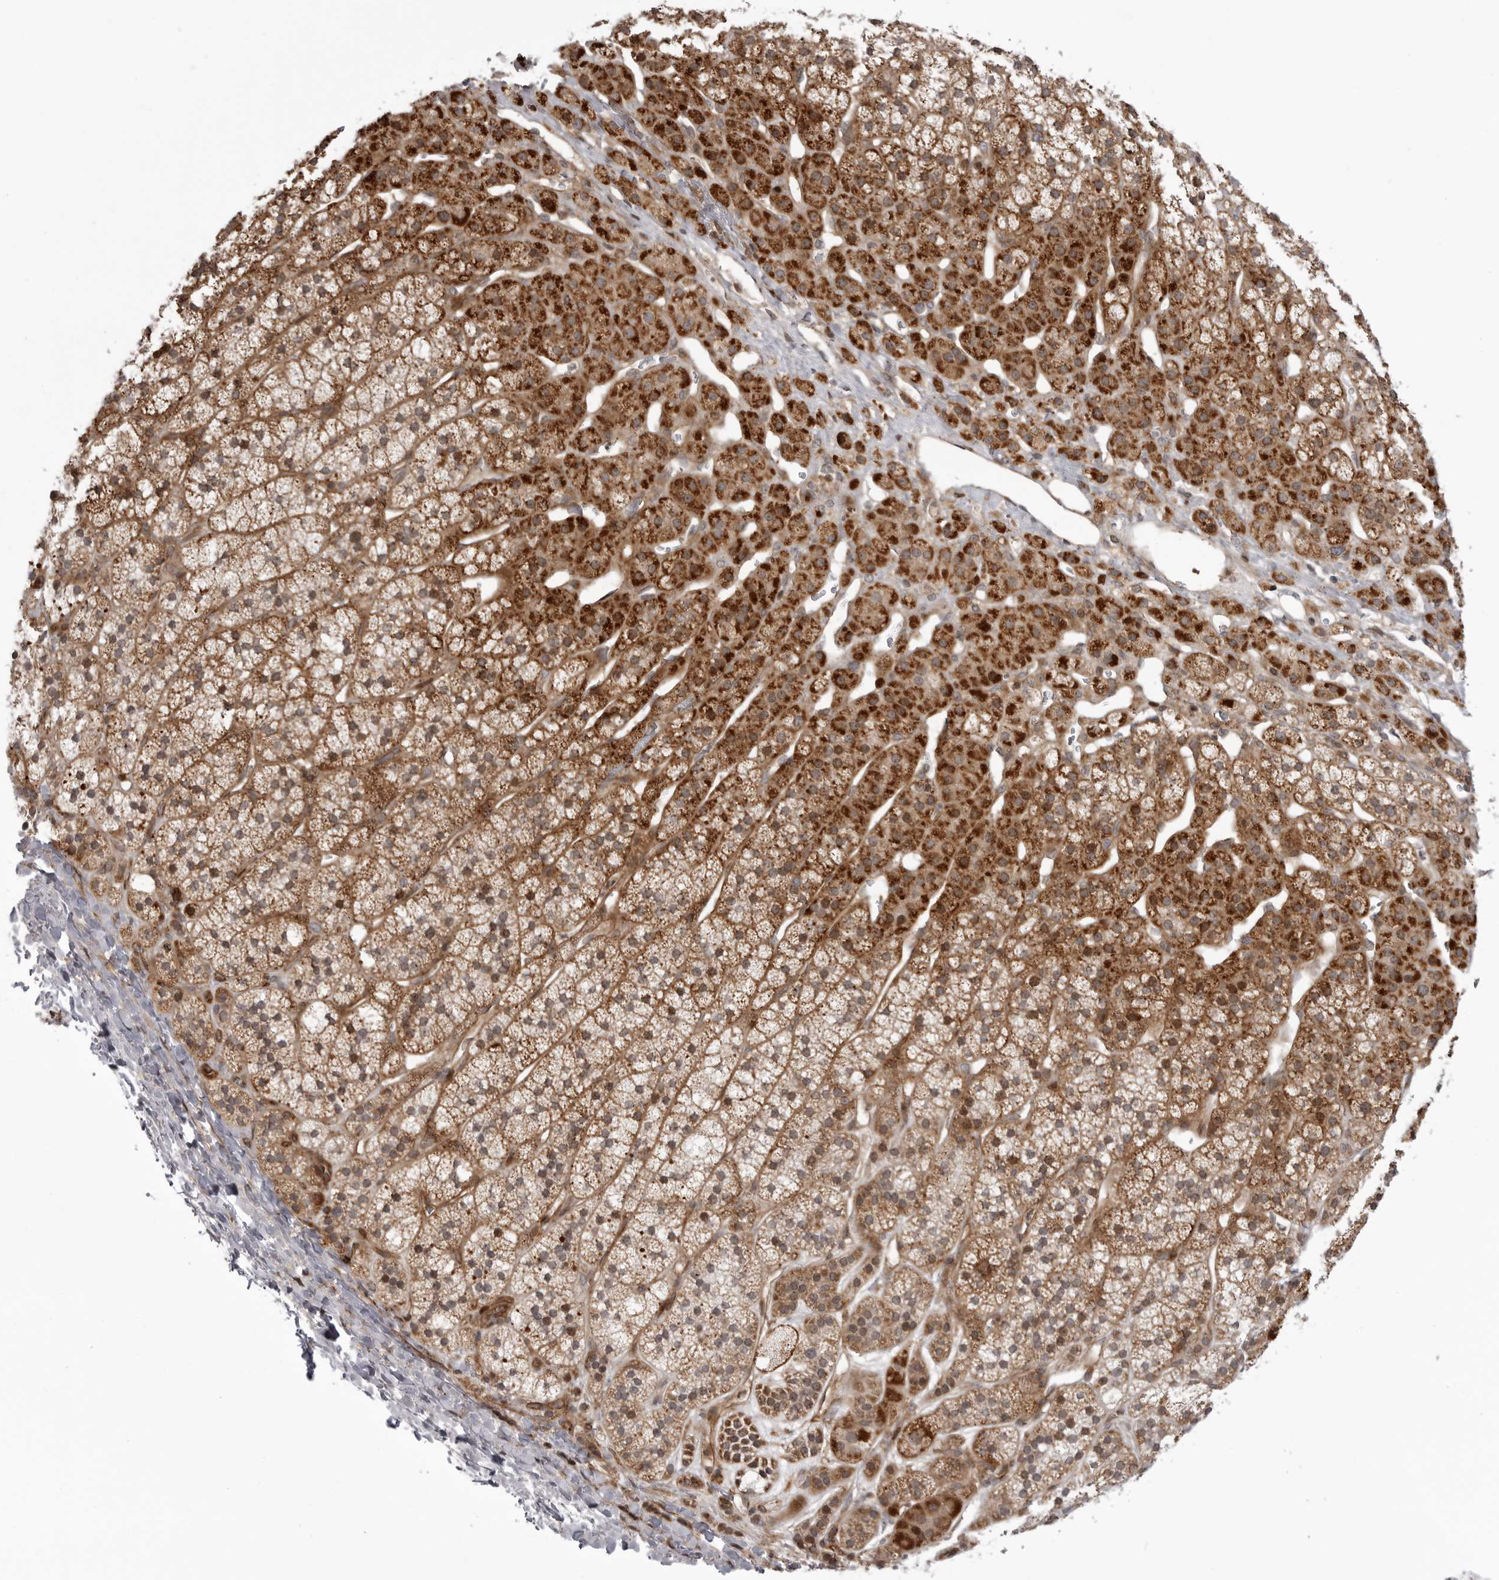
{"staining": {"intensity": "strong", "quantity": "25%-75%", "location": "cytoplasmic/membranous,nuclear"}, "tissue": "adrenal gland", "cell_type": "Glandular cells", "image_type": "normal", "snomed": [{"axis": "morphology", "description": "Normal tissue, NOS"}, {"axis": "topography", "description": "Adrenal gland"}], "caption": "High-power microscopy captured an immunohistochemistry histopathology image of unremarkable adrenal gland, revealing strong cytoplasmic/membranous,nuclear positivity in about 25%-75% of glandular cells. The staining was performed using DAB (3,3'-diaminobenzidine) to visualize the protein expression in brown, while the nuclei were stained in blue with hematoxylin (Magnification: 20x).", "gene": "ABL1", "patient": {"sex": "male", "age": 56}}